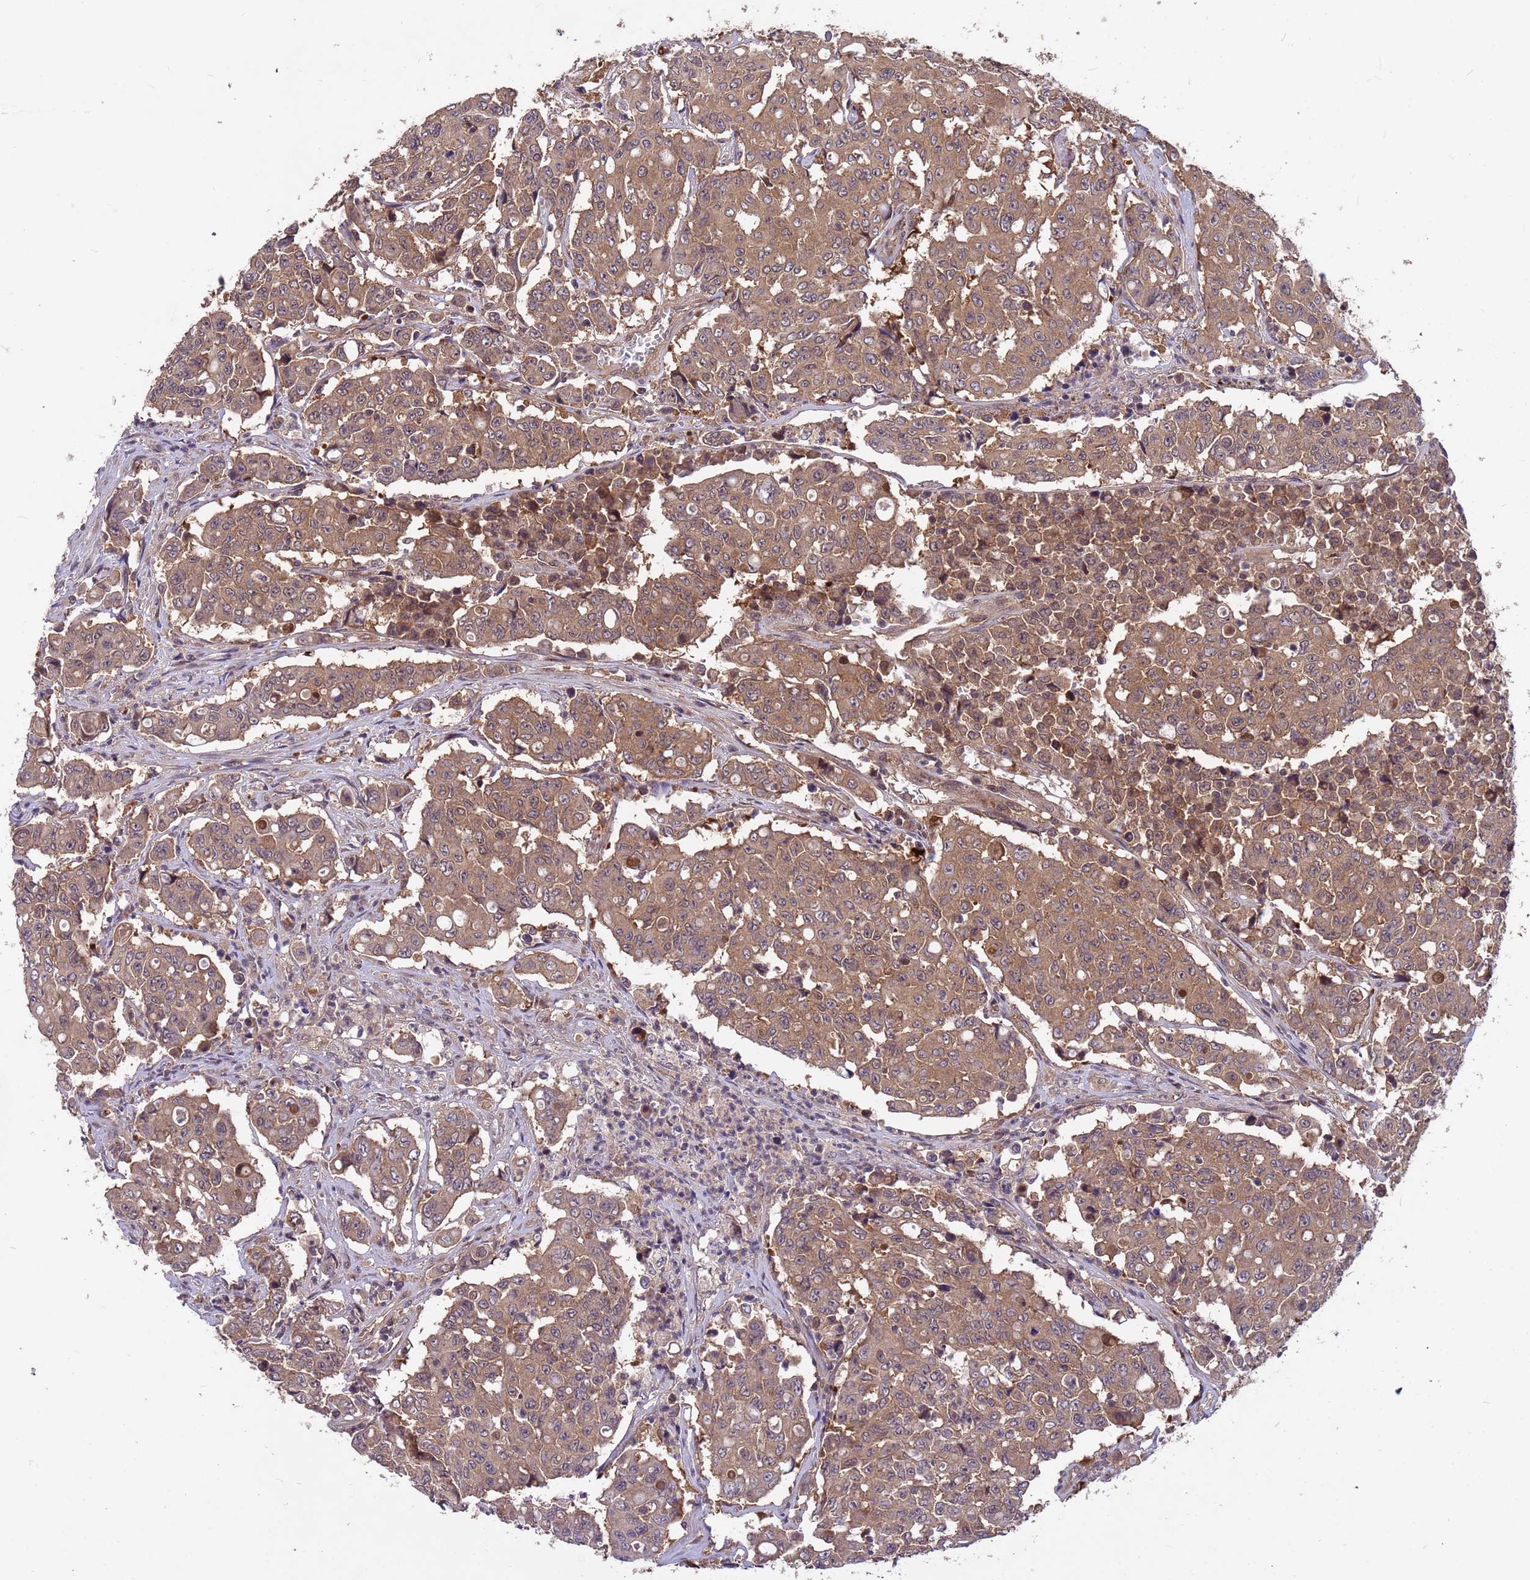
{"staining": {"intensity": "moderate", "quantity": ">75%", "location": "cytoplasmic/membranous"}, "tissue": "colorectal cancer", "cell_type": "Tumor cells", "image_type": "cancer", "snomed": [{"axis": "morphology", "description": "Adenocarcinoma, NOS"}, {"axis": "topography", "description": "Colon"}], "caption": "Brown immunohistochemical staining in colorectal cancer exhibits moderate cytoplasmic/membranous positivity in approximately >75% of tumor cells.", "gene": "PPP2CB", "patient": {"sex": "male", "age": 51}}